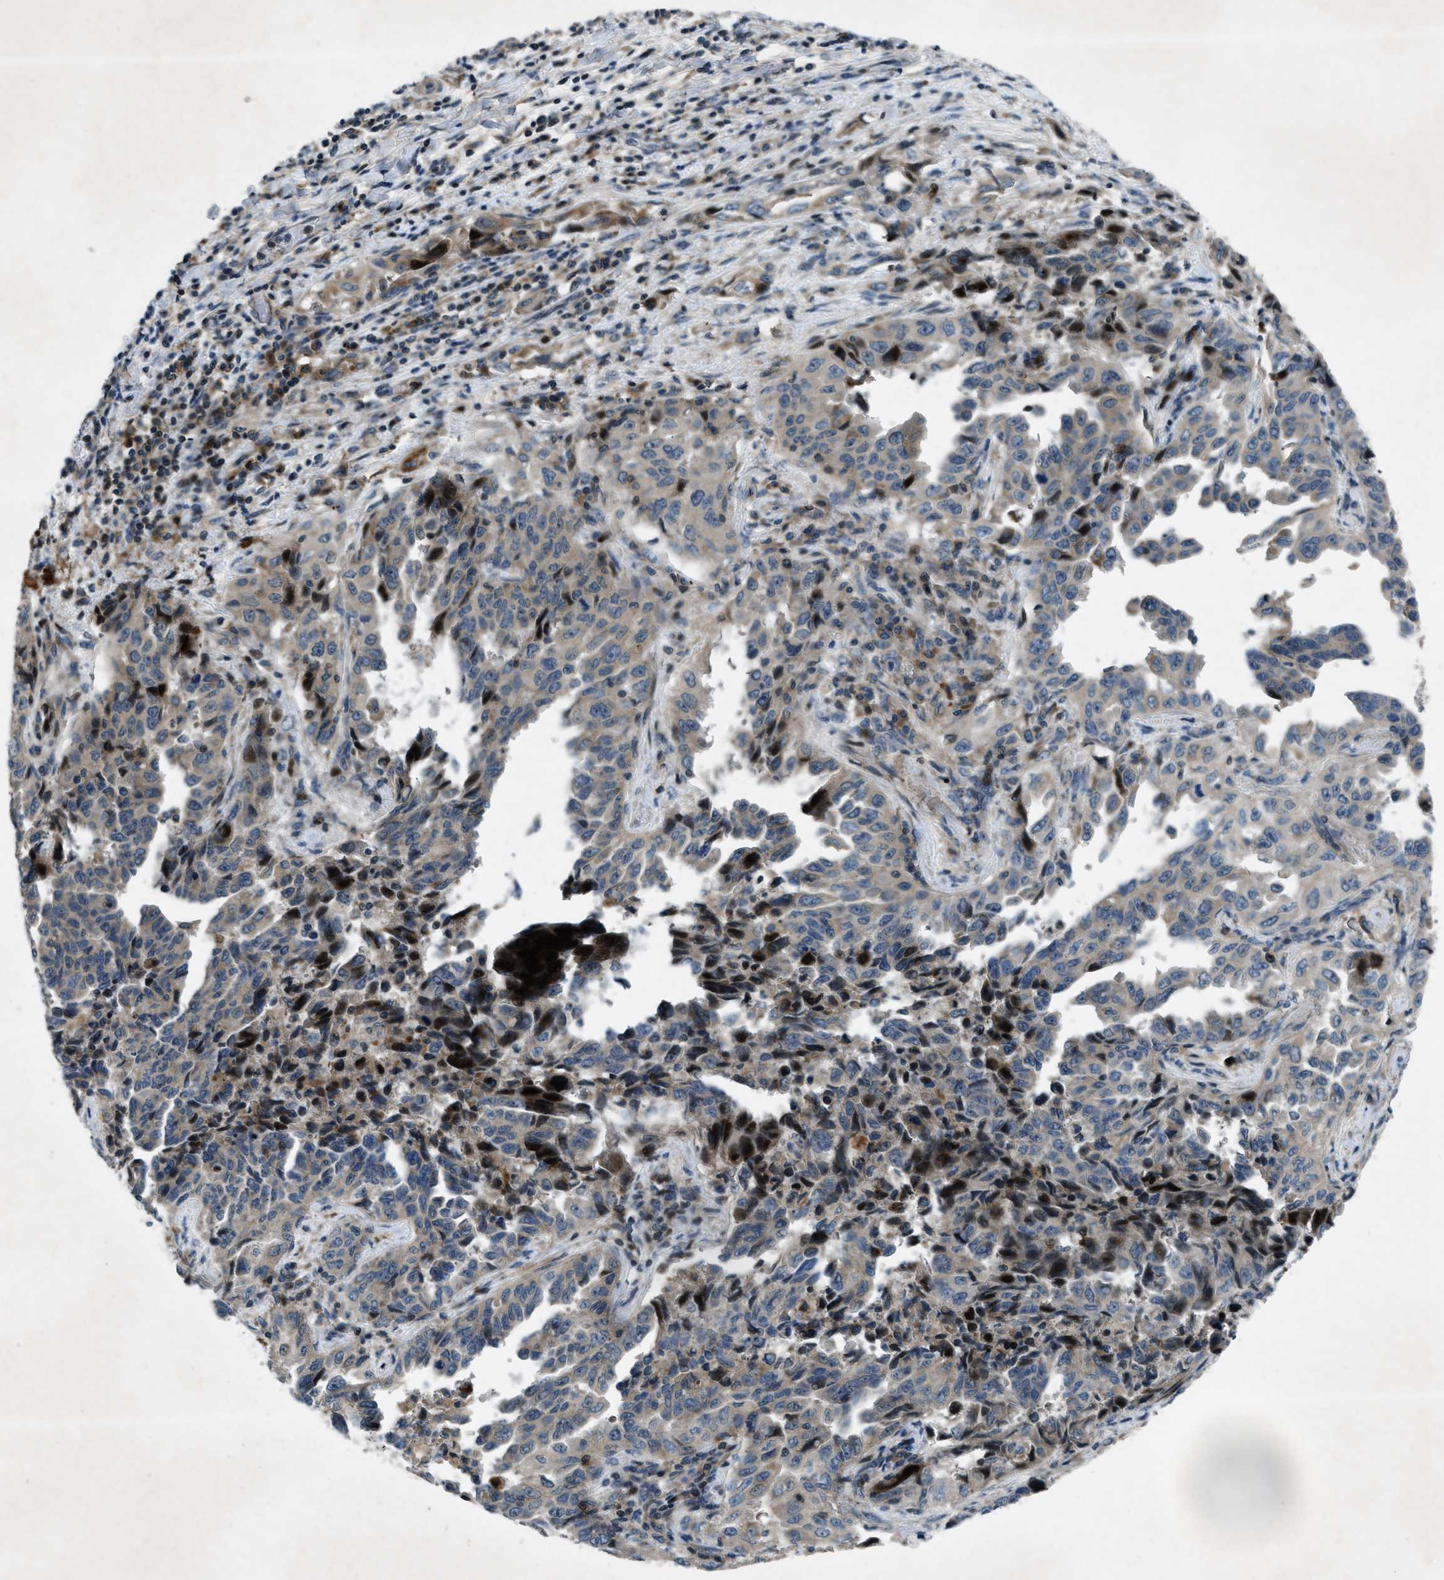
{"staining": {"intensity": "weak", "quantity": "25%-75%", "location": "cytoplasmic/membranous"}, "tissue": "lung cancer", "cell_type": "Tumor cells", "image_type": "cancer", "snomed": [{"axis": "morphology", "description": "Adenocarcinoma, NOS"}, {"axis": "topography", "description": "Lung"}], "caption": "A photomicrograph showing weak cytoplasmic/membranous expression in about 25%-75% of tumor cells in adenocarcinoma (lung), as visualized by brown immunohistochemical staining.", "gene": "CLEC2D", "patient": {"sex": "female", "age": 51}}